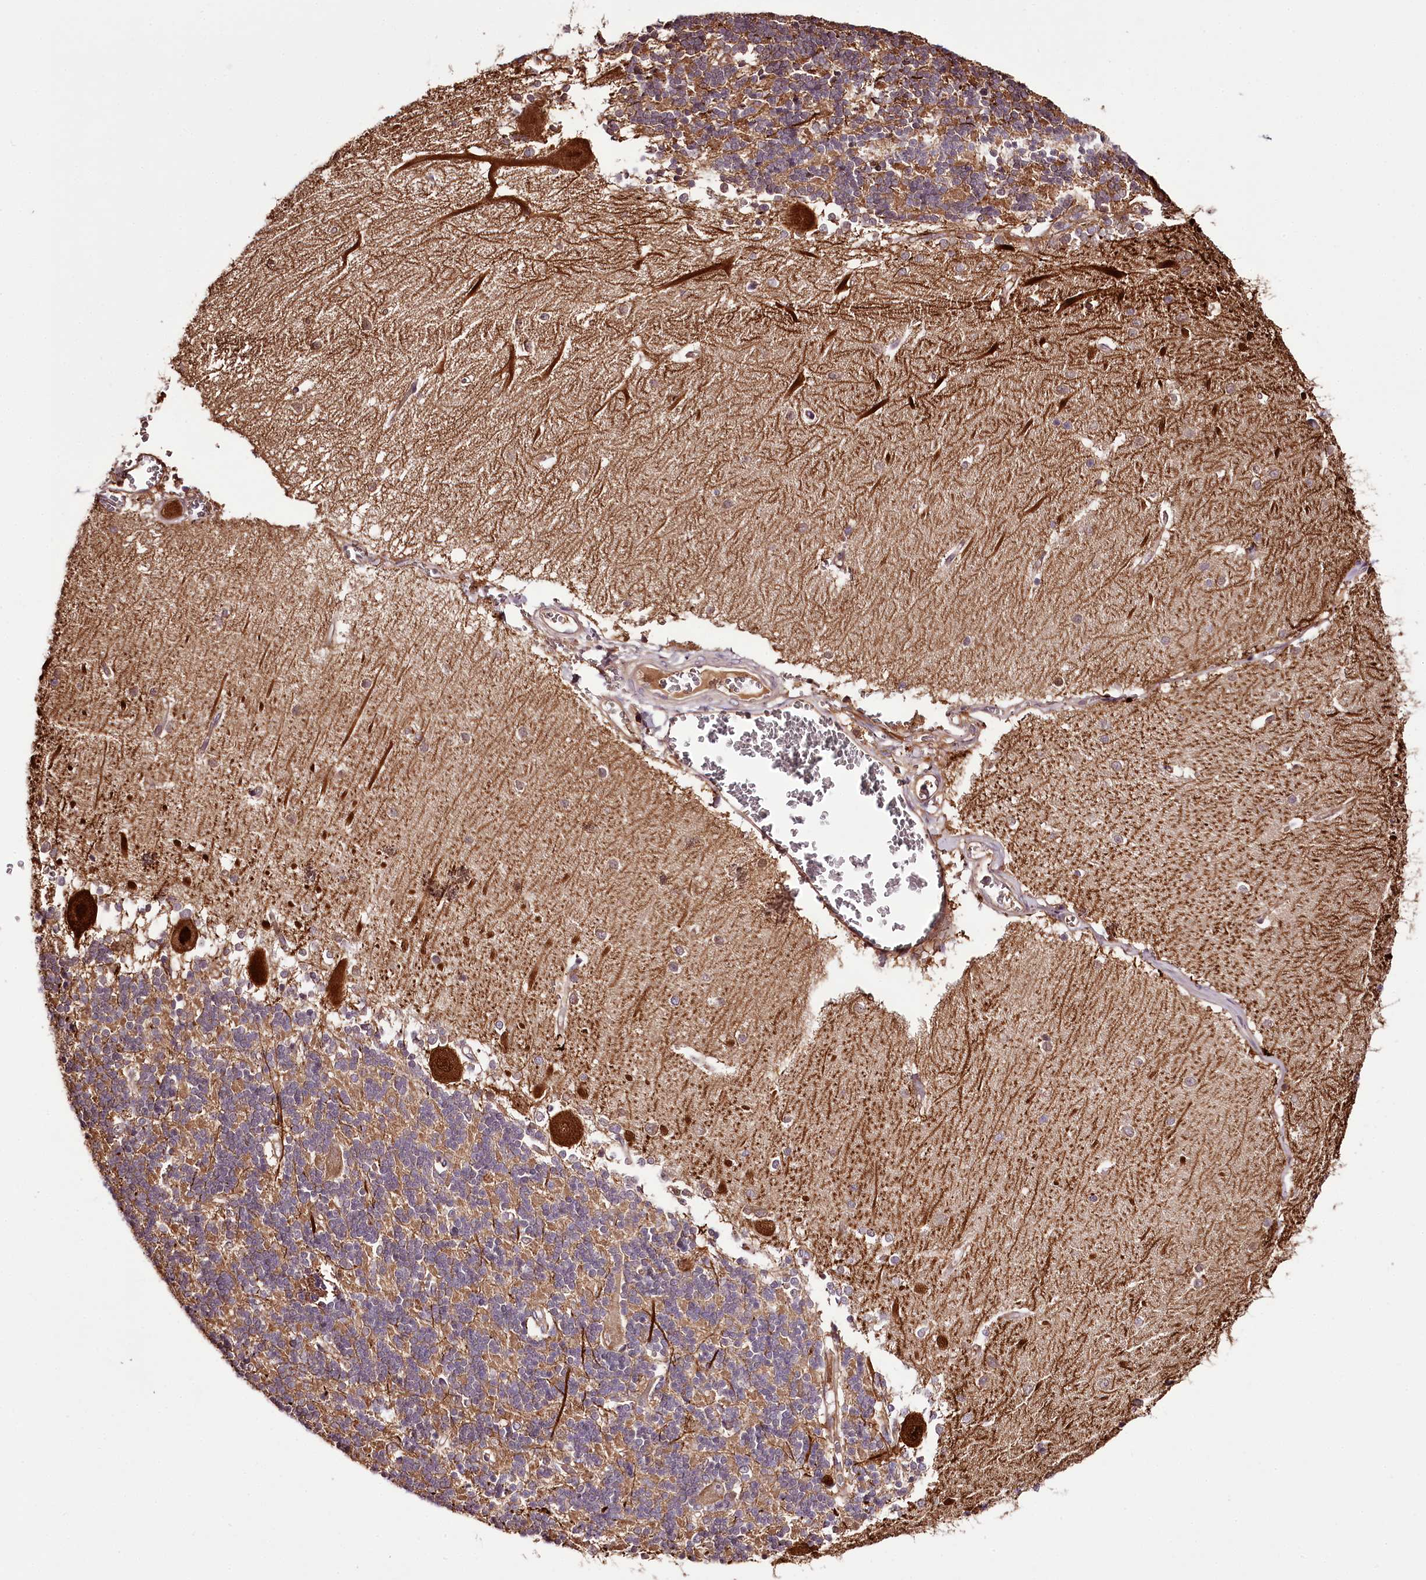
{"staining": {"intensity": "moderate", "quantity": ">75%", "location": "cytoplasmic/membranous"}, "tissue": "cerebellum", "cell_type": "Cells in granular layer", "image_type": "normal", "snomed": [{"axis": "morphology", "description": "Normal tissue, NOS"}, {"axis": "topography", "description": "Cerebellum"}], "caption": "Immunohistochemical staining of normal cerebellum displays >75% levels of moderate cytoplasmic/membranous protein positivity in about >75% of cells in granular layer.", "gene": "TARS1", "patient": {"sex": "male", "age": 37}}